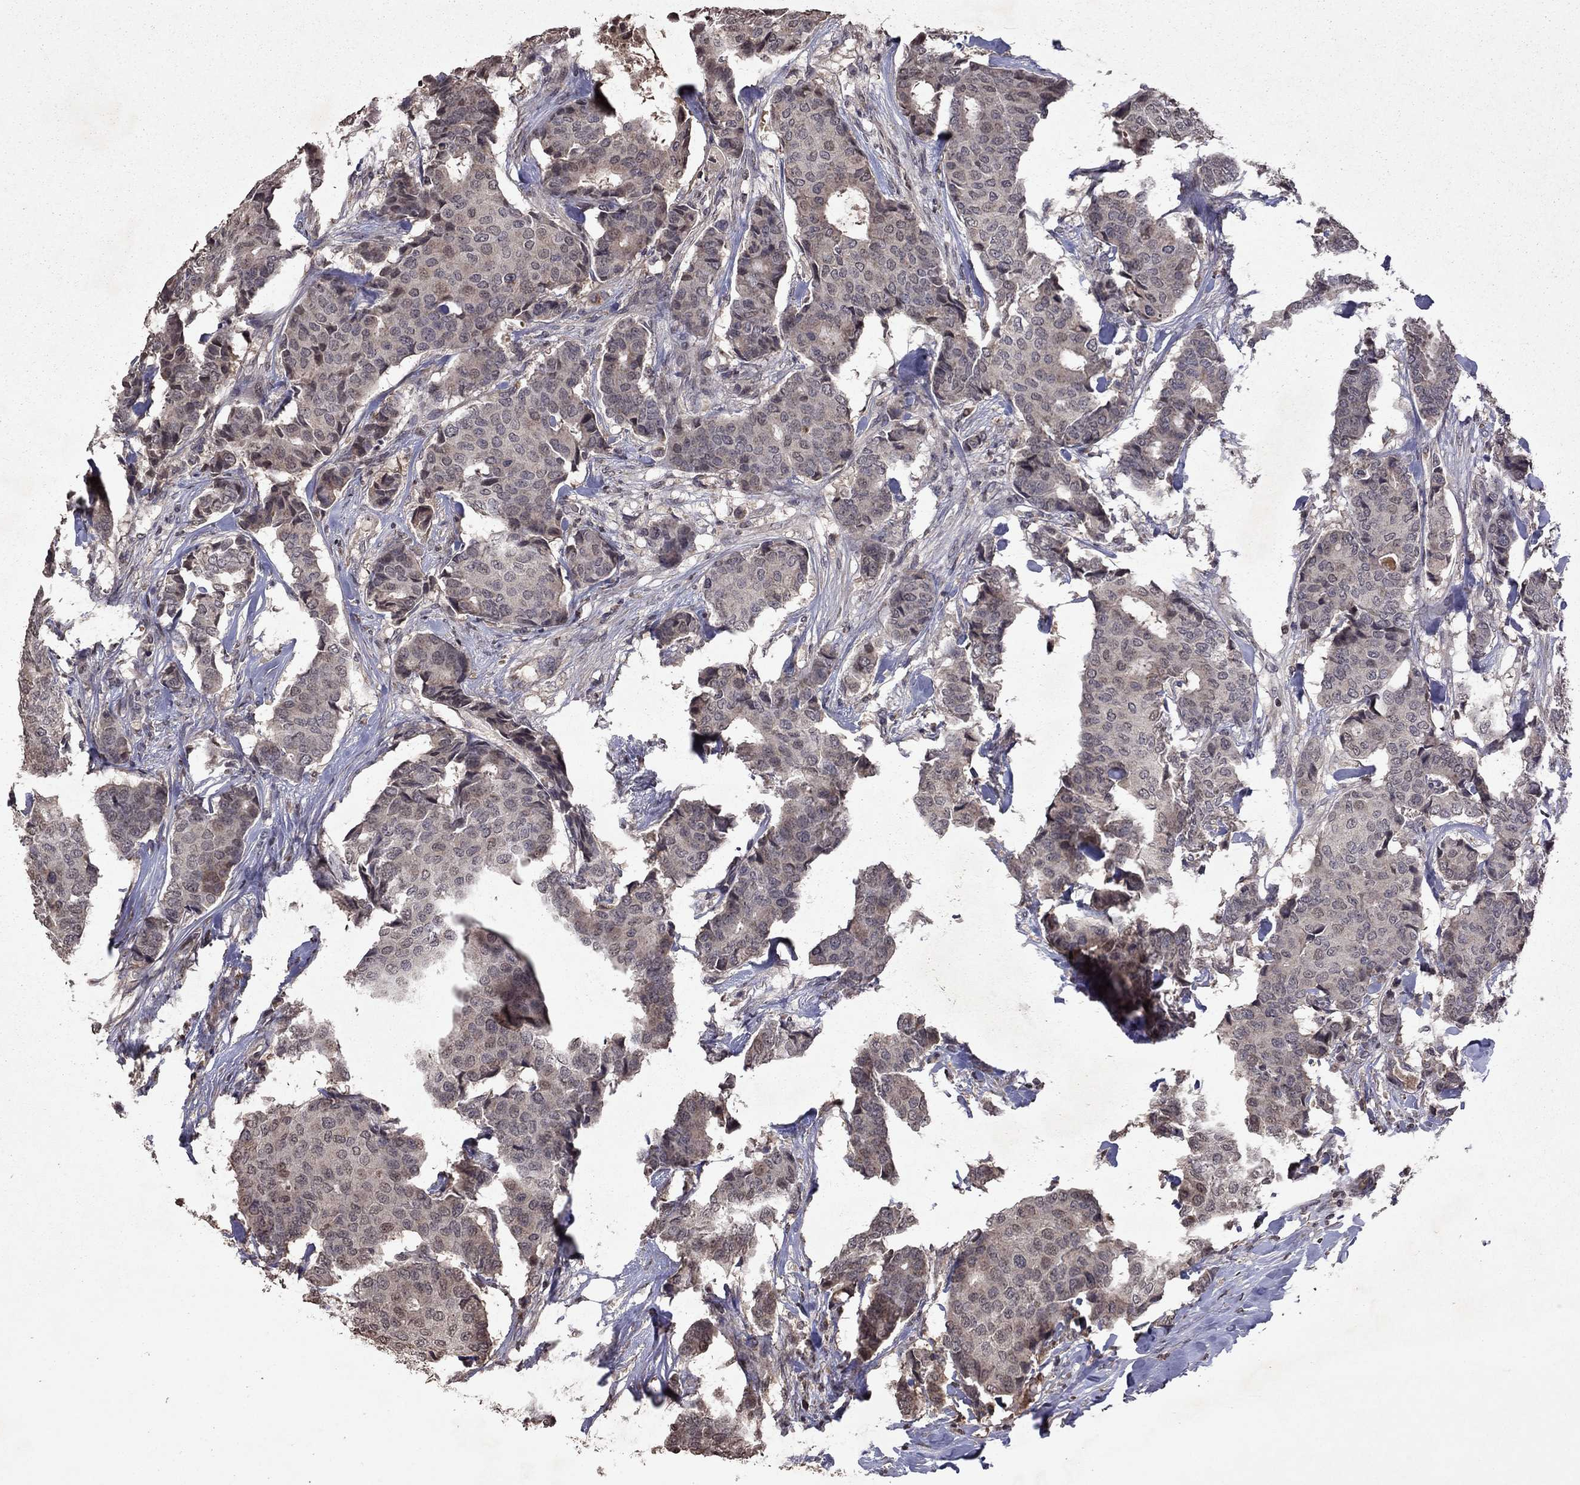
{"staining": {"intensity": "negative", "quantity": "none", "location": "none"}, "tissue": "breast cancer", "cell_type": "Tumor cells", "image_type": "cancer", "snomed": [{"axis": "morphology", "description": "Duct carcinoma"}, {"axis": "topography", "description": "Breast"}], "caption": "This is an immunohistochemistry micrograph of human breast infiltrating ductal carcinoma. There is no staining in tumor cells.", "gene": "NLGN1", "patient": {"sex": "female", "age": 75}}